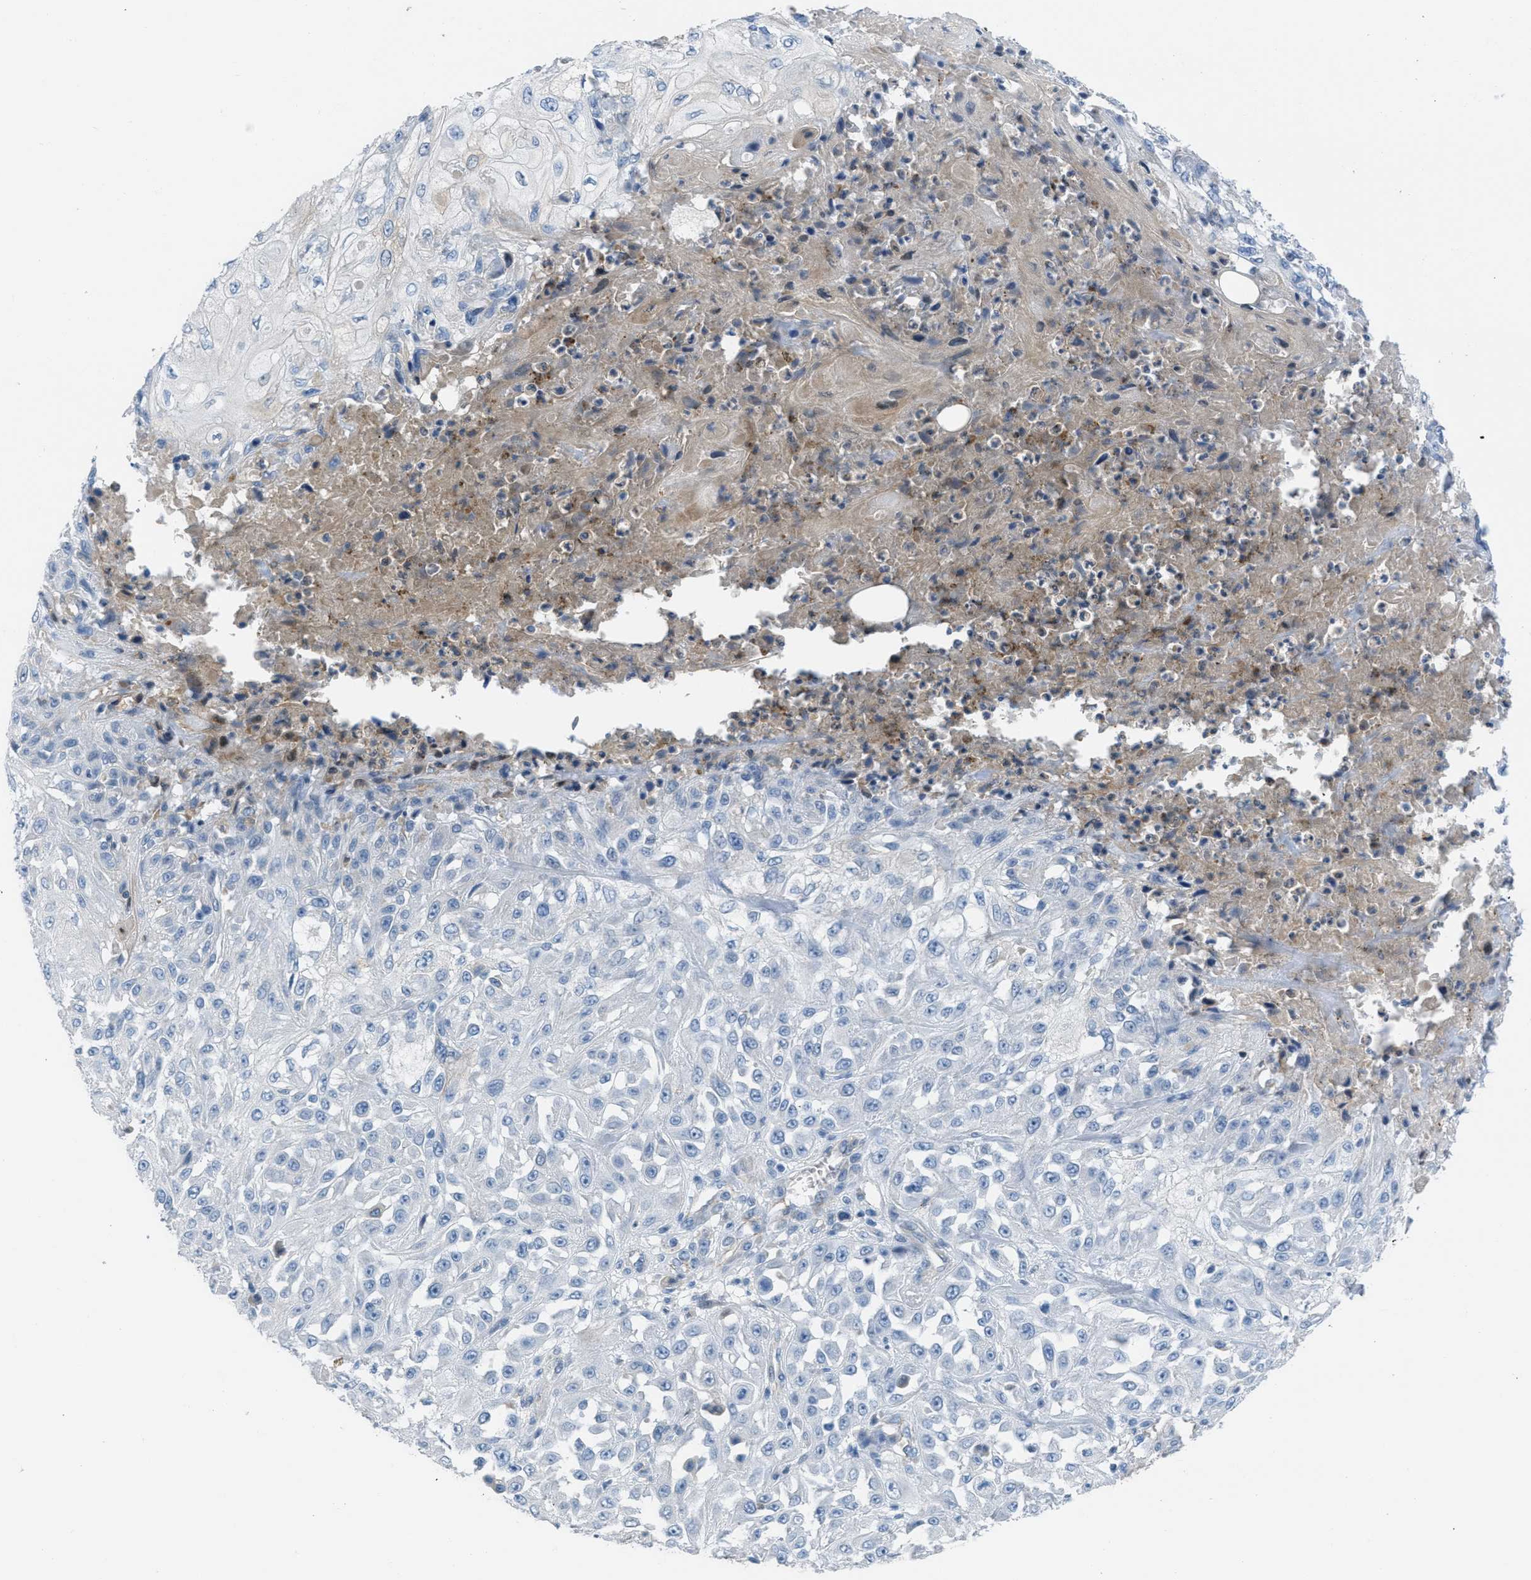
{"staining": {"intensity": "negative", "quantity": "none", "location": "none"}, "tissue": "skin cancer", "cell_type": "Tumor cells", "image_type": "cancer", "snomed": [{"axis": "morphology", "description": "Squamous cell carcinoma, NOS"}, {"axis": "morphology", "description": "Squamous cell carcinoma, metastatic, NOS"}, {"axis": "topography", "description": "Skin"}, {"axis": "topography", "description": "Lymph node"}], "caption": "Protein analysis of squamous cell carcinoma (skin) reveals no significant positivity in tumor cells.", "gene": "CRB3", "patient": {"sex": "male", "age": 75}}